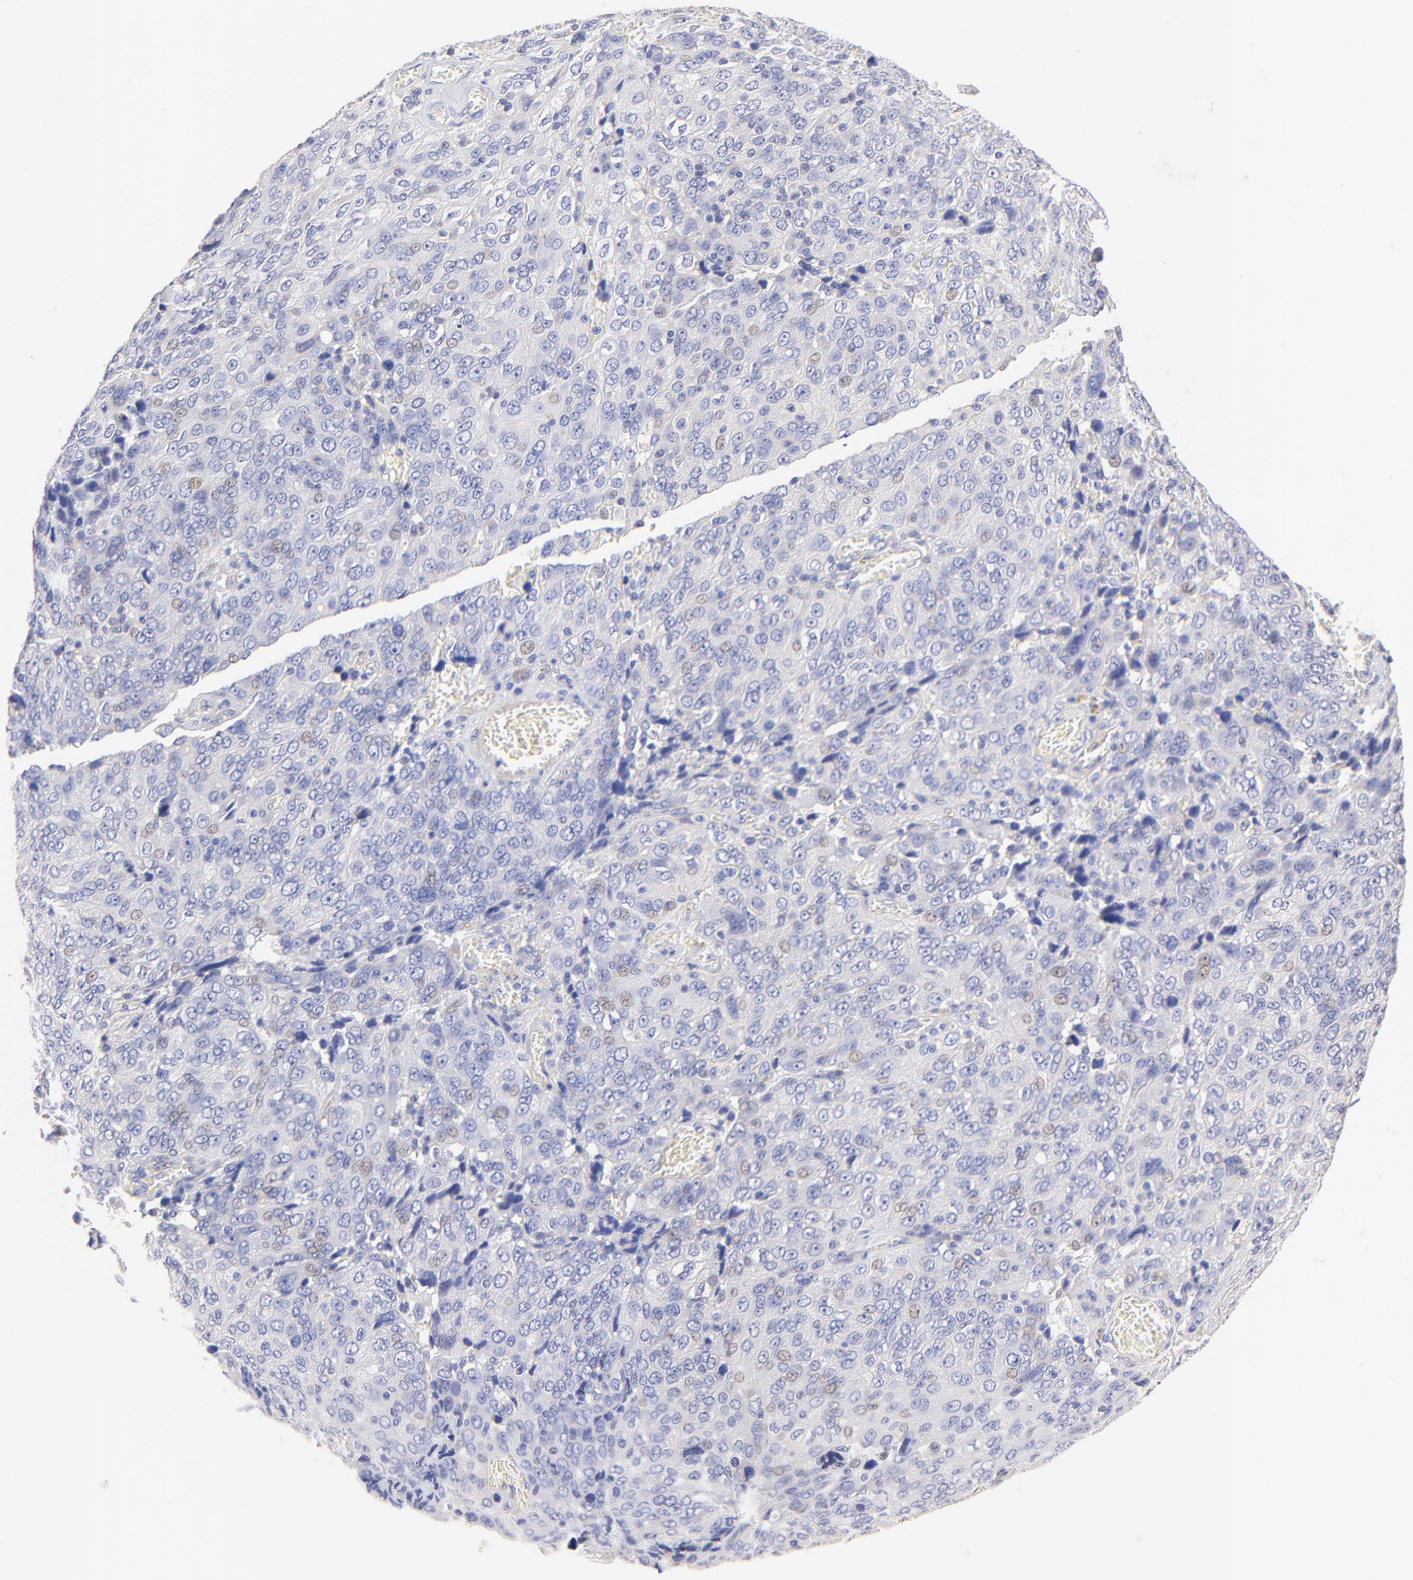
{"staining": {"intensity": "weak", "quantity": "<25%", "location": "nuclear"}, "tissue": "ovarian cancer", "cell_type": "Tumor cells", "image_type": "cancer", "snomed": [{"axis": "morphology", "description": "Carcinoma, endometroid"}, {"axis": "topography", "description": "Ovary"}], "caption": "Tumor cells show no significant expression in ovarian cancer (endometroid carcinoma). (DAB (3,3'-diaminobenzidine) immunohistochemistry visualized using brightfield microscopy, high magnification).", "gene": "ACTRT1", "patient": {"sex": "female", "age": 75}}